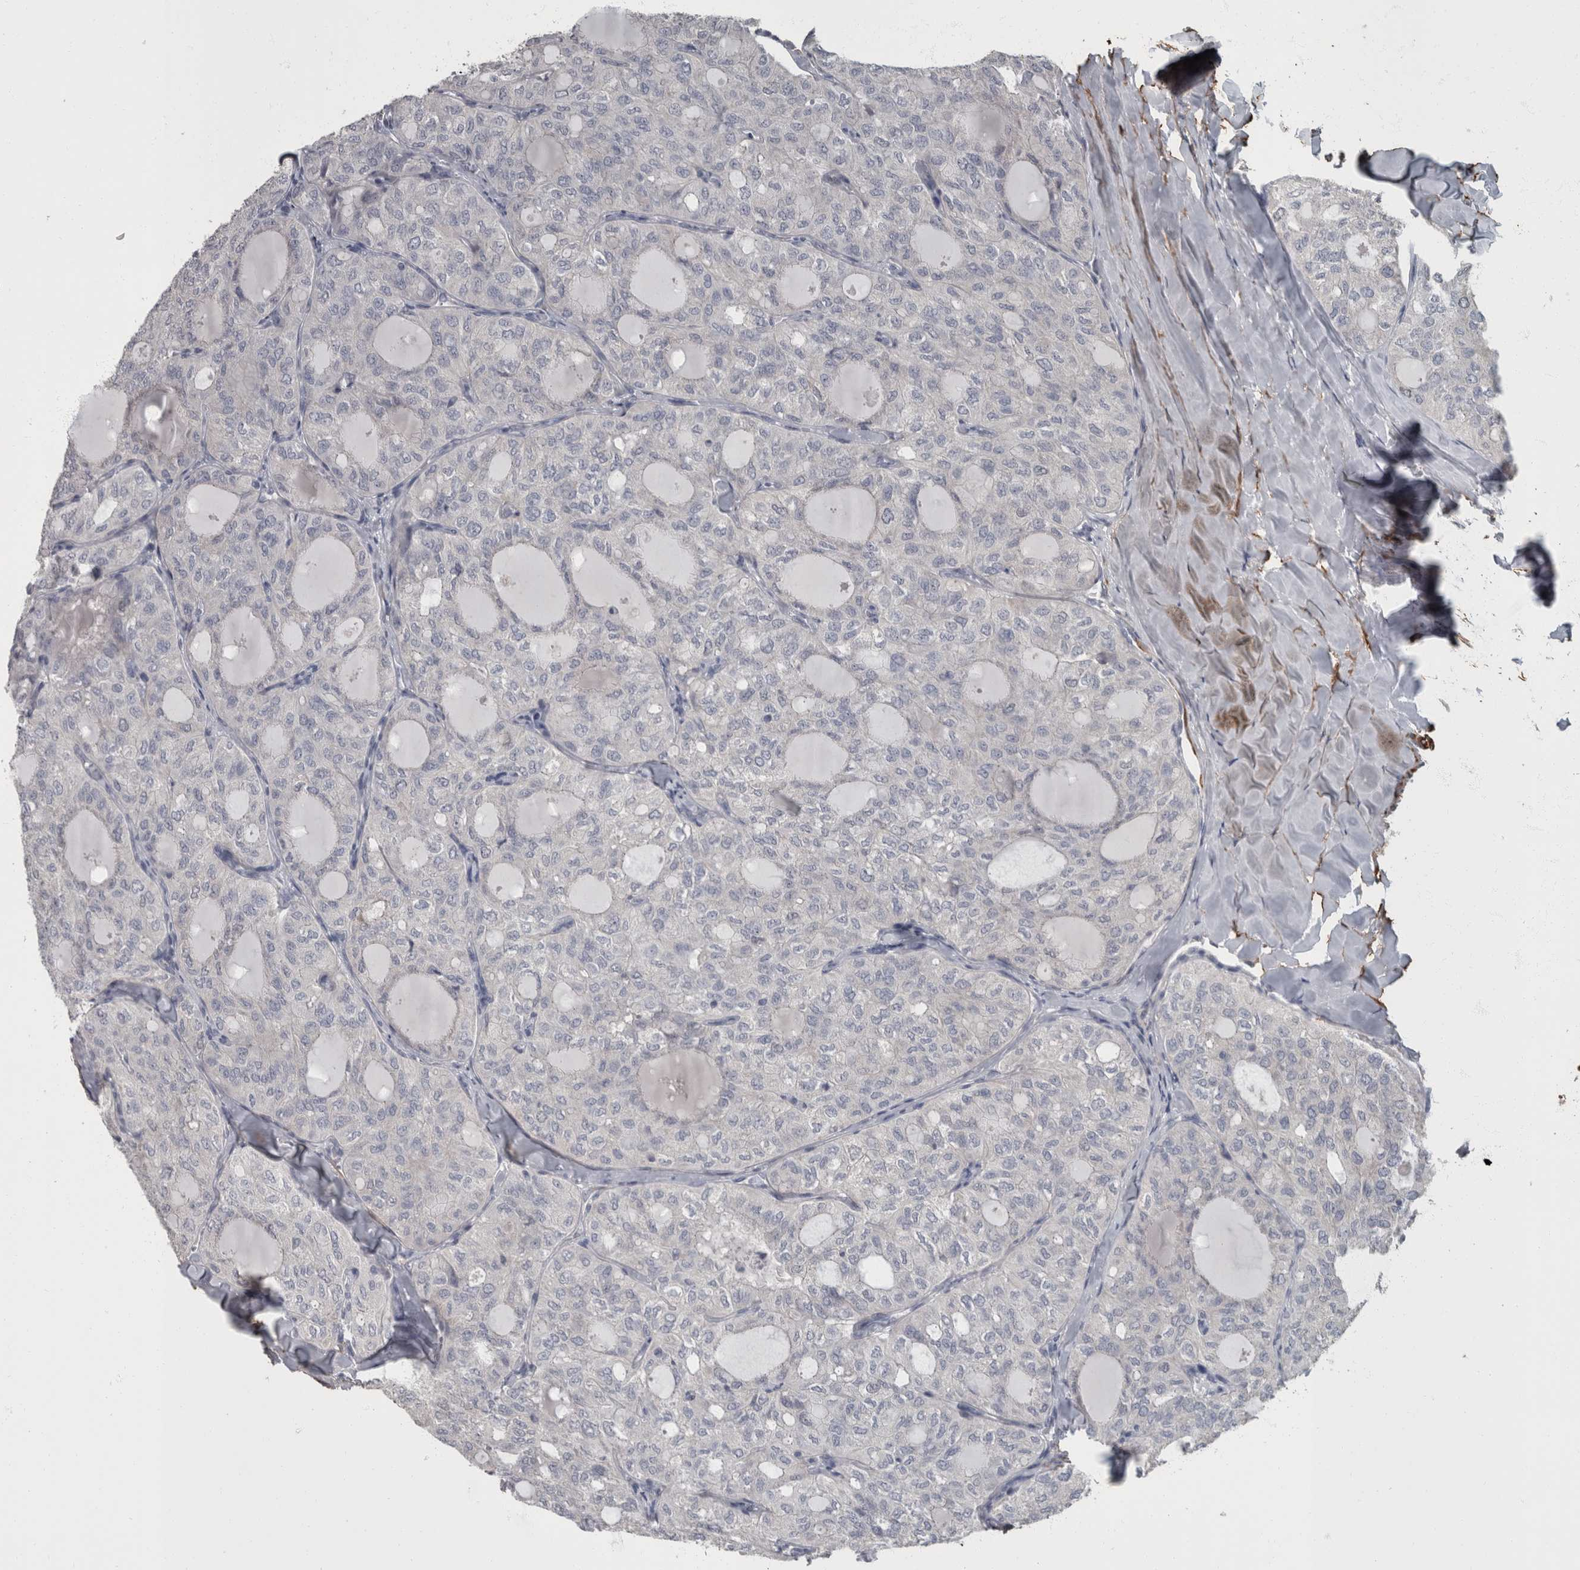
{"staining": {"intensity": "negative", "quantity": "none", "location": "none"}, "tissue": "thyroid cancer", "cell_type": "Tumor cells", "image_type": "cancer", "snomed": [{"axis": "morphology", "description": "Follicular adenoma carcinoma, NOS"}, {"axis": "topography", "description": "Thyroid gland"}], "caption": "High power microscopy histopathology image of an IHC image of follicular adenoma carcinoma (thyroid), revealing no significant expression in tumor cells.", "gene": "MASTL", "patient": {"sex": "male", "age": 75}}